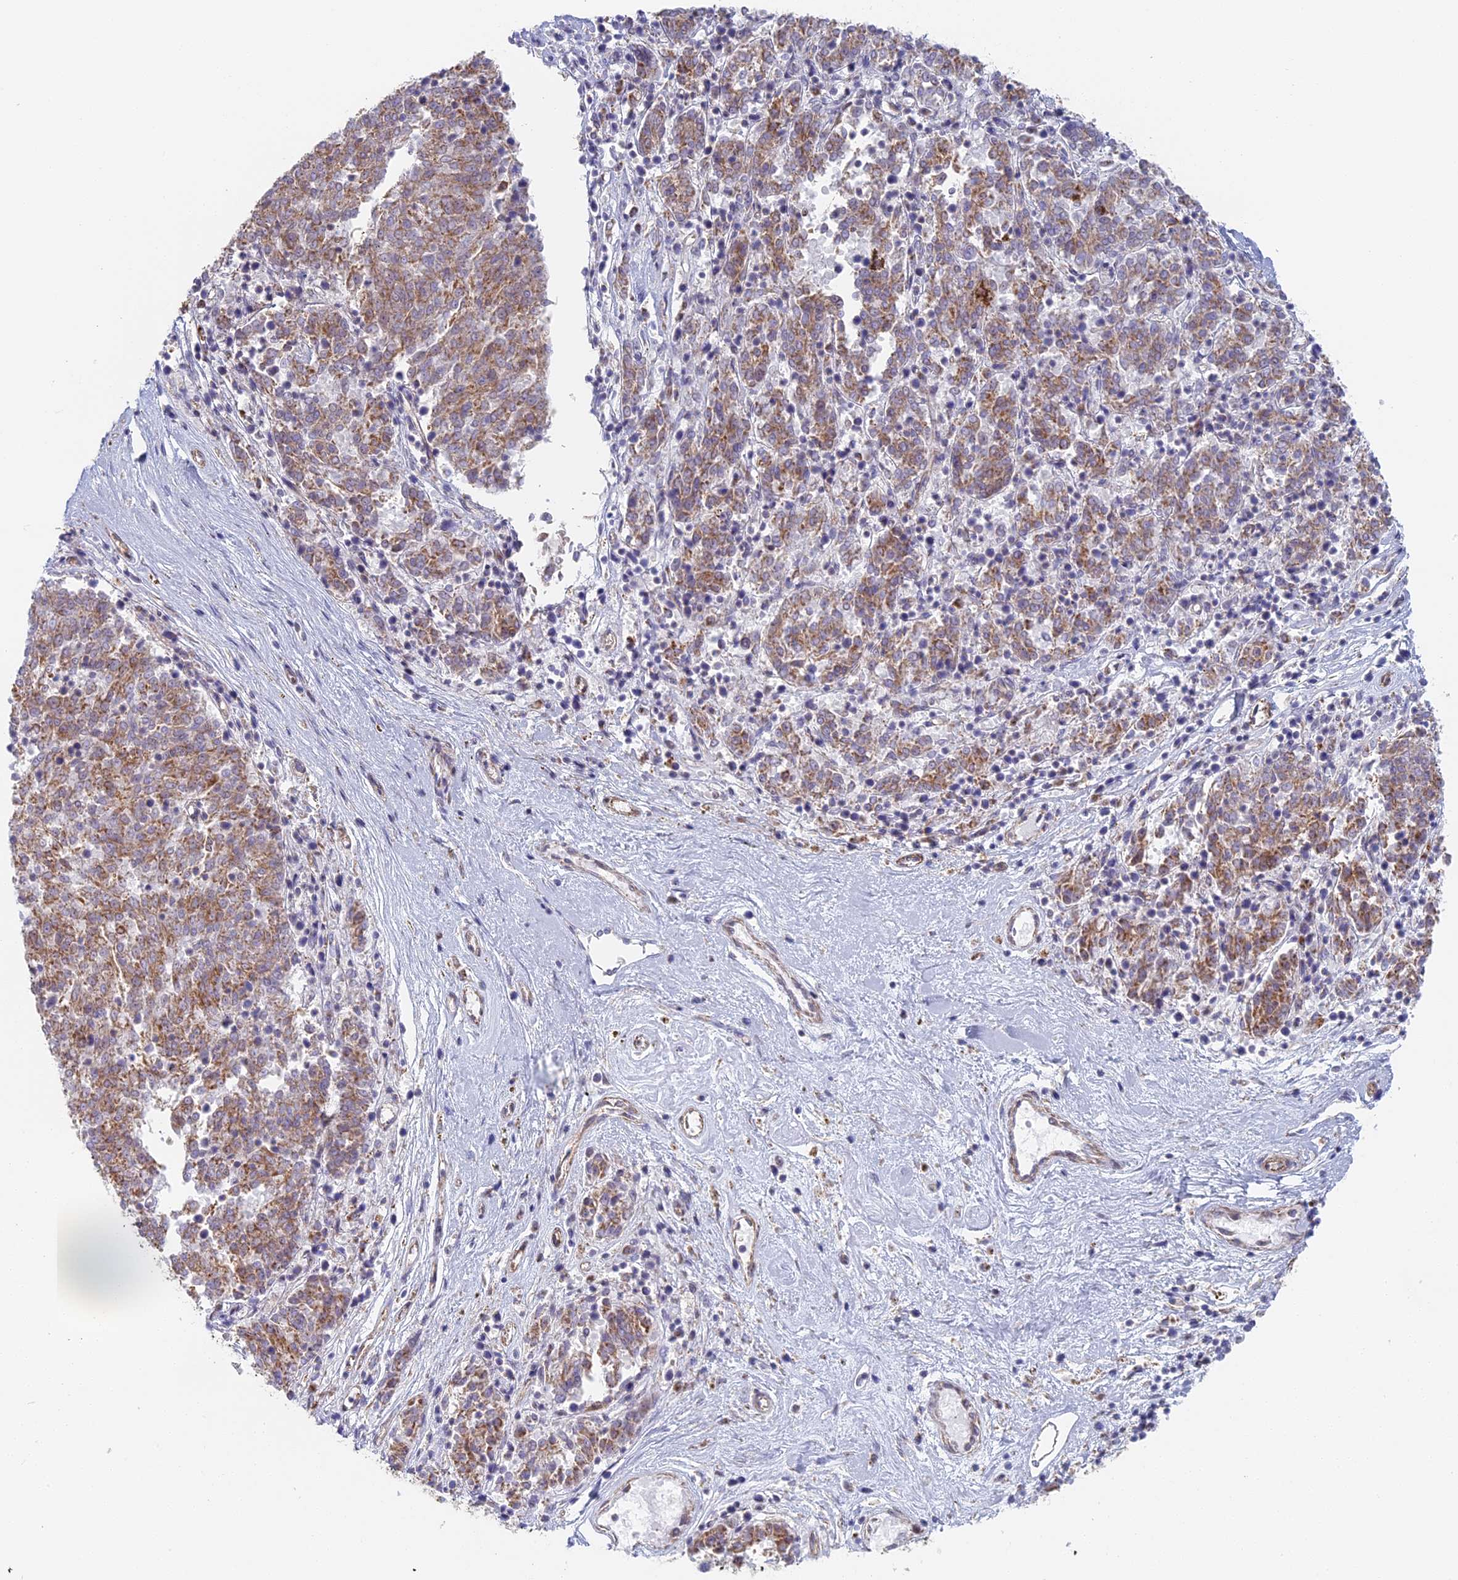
{"staining": {"intensity": "moderate", "quantity": "25%-75%", "location": "cytoplasmic/membranous"}, "tissue": "melanoma", "cell_type": "Tumor cells", "image_type": "cancer", "snomed": [{"axis": "morphology", "description": "Malignant melanoma, NOS"}, {"axis": "topography", "description": "Skin"}], "caption": "Protein staining of melanoma tissue demonstrates moderate cytoplasmic/membranous positivity in approximately 25%-75% of tumor cells.", "gene": "DDA1", "patient": {"sex": "female", "age": 72}}